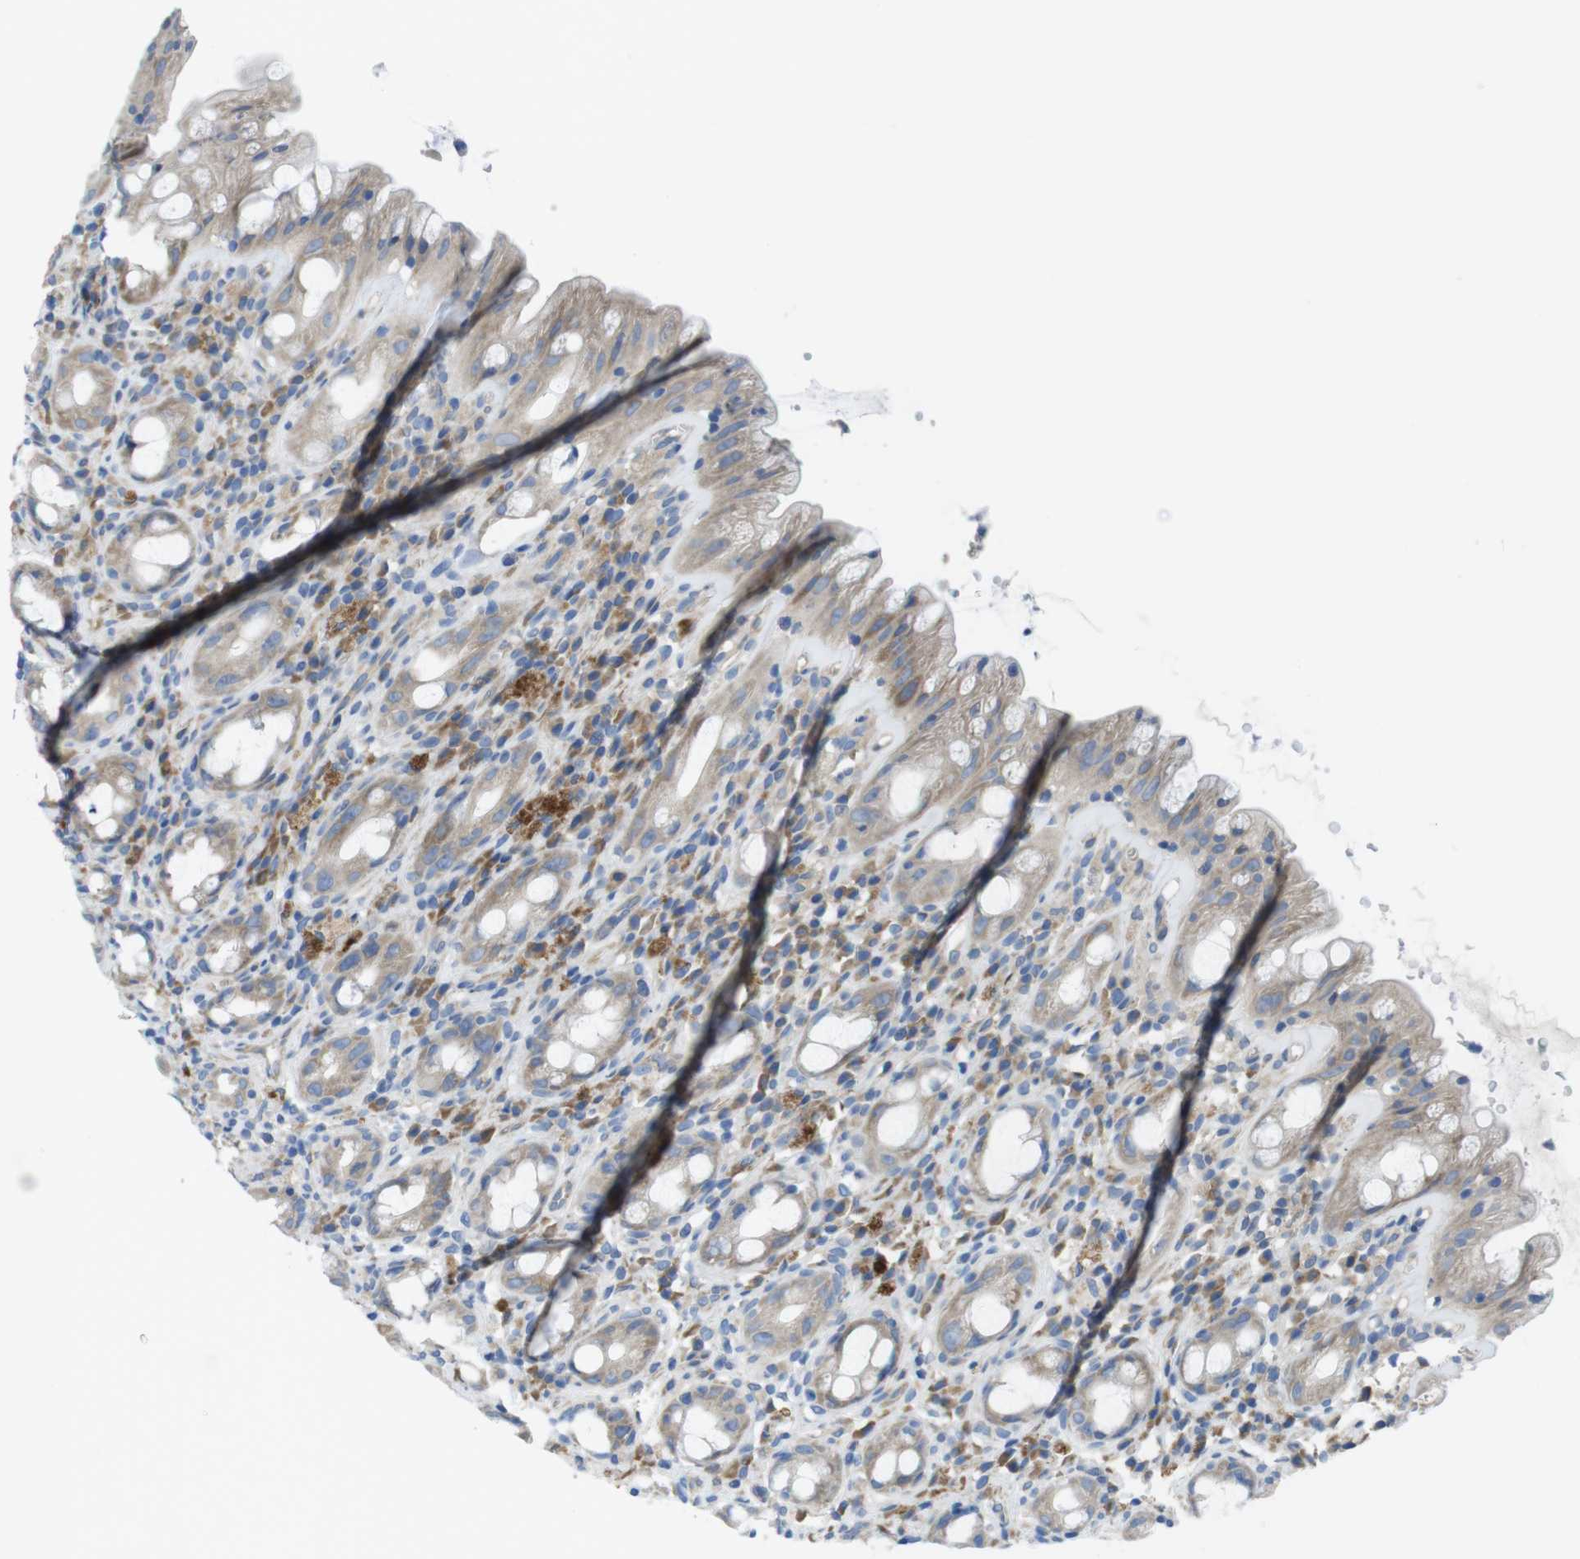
{"staining": {"intensity": "weak", "quantity": ">75%", "location": "cytoplasmic/membranous"}, "tissue": "rectum", "cell_type": "Glandular cells", "image_type": "normal", "snomed": [{"axis": "morphology", "description": "Normal tissue, NOS"}, {"axis": "topography", "description": "Rectum"}], "caption": "The histopathology image demonstrates staining of normal rectum, revealing weak cytoplasmic/membranous protein positivity (brown color) within glandular cells. (Brightfield microscopy of DAB IHC at high magnification).", "gene": "TMEM234", "patient": {"sex": "male", "age": 44}}